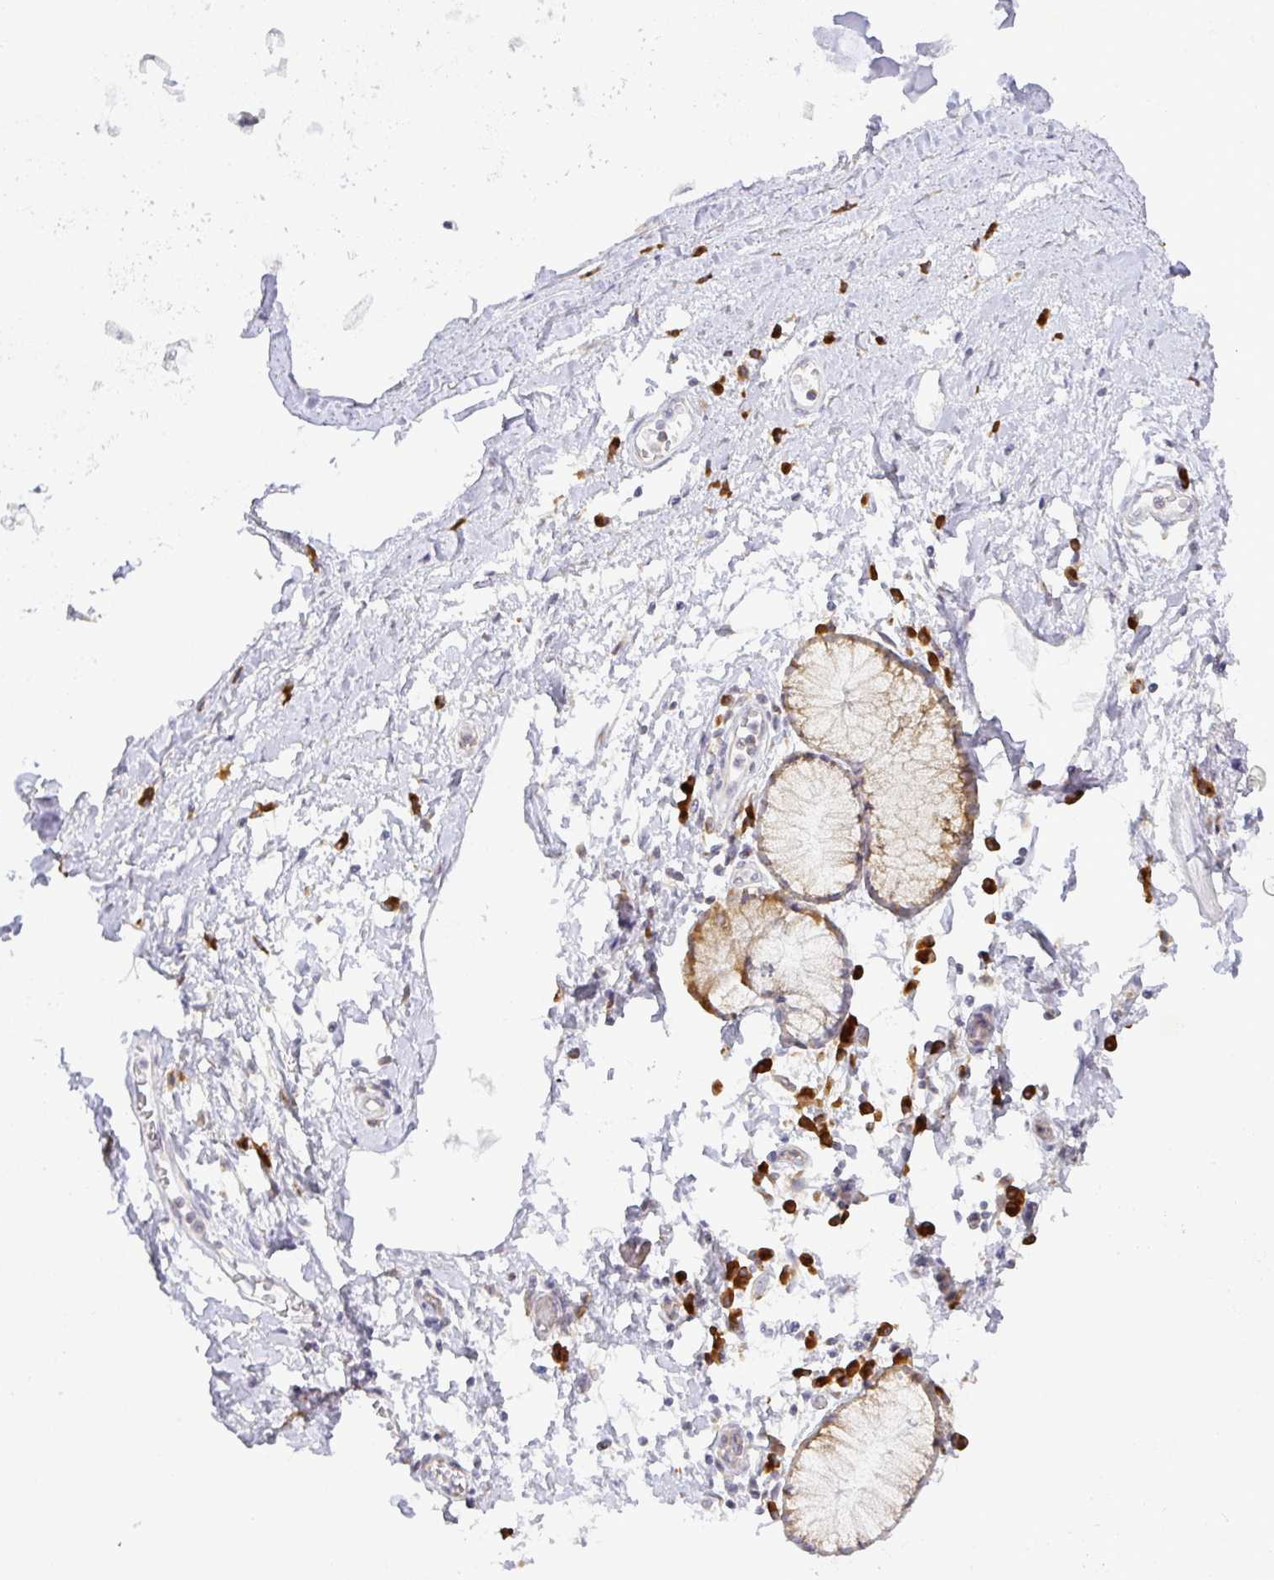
{"staining": {"intensity": "negative", "quantity": "none", "location": "none"}, "tissue": "adipose tissue", "cell_type": "Adipocytes", "image_type": "normal", "snomed": [{"axis": "morphology", "description": "Normal tissue, NOS"}, {"axis": "morphology", "description": "Degeneration, NOS"}, {"axis": "topography", "description": "Cartilage tissue"}, {"axis": "topography", "description": "Lung"}], "caption": "Adipose tissue was stained to show a protein in brown. There is no significant positivity in adipocytes. (Stains: DAB (3,3'-diaminobenzidine) immunohistochemistry with hematoxylin counter stain, Microscopy: brightfield microscopy at high magnification).", "gene": "DERL2", "patient": {"sex": "female", "age": 61}}